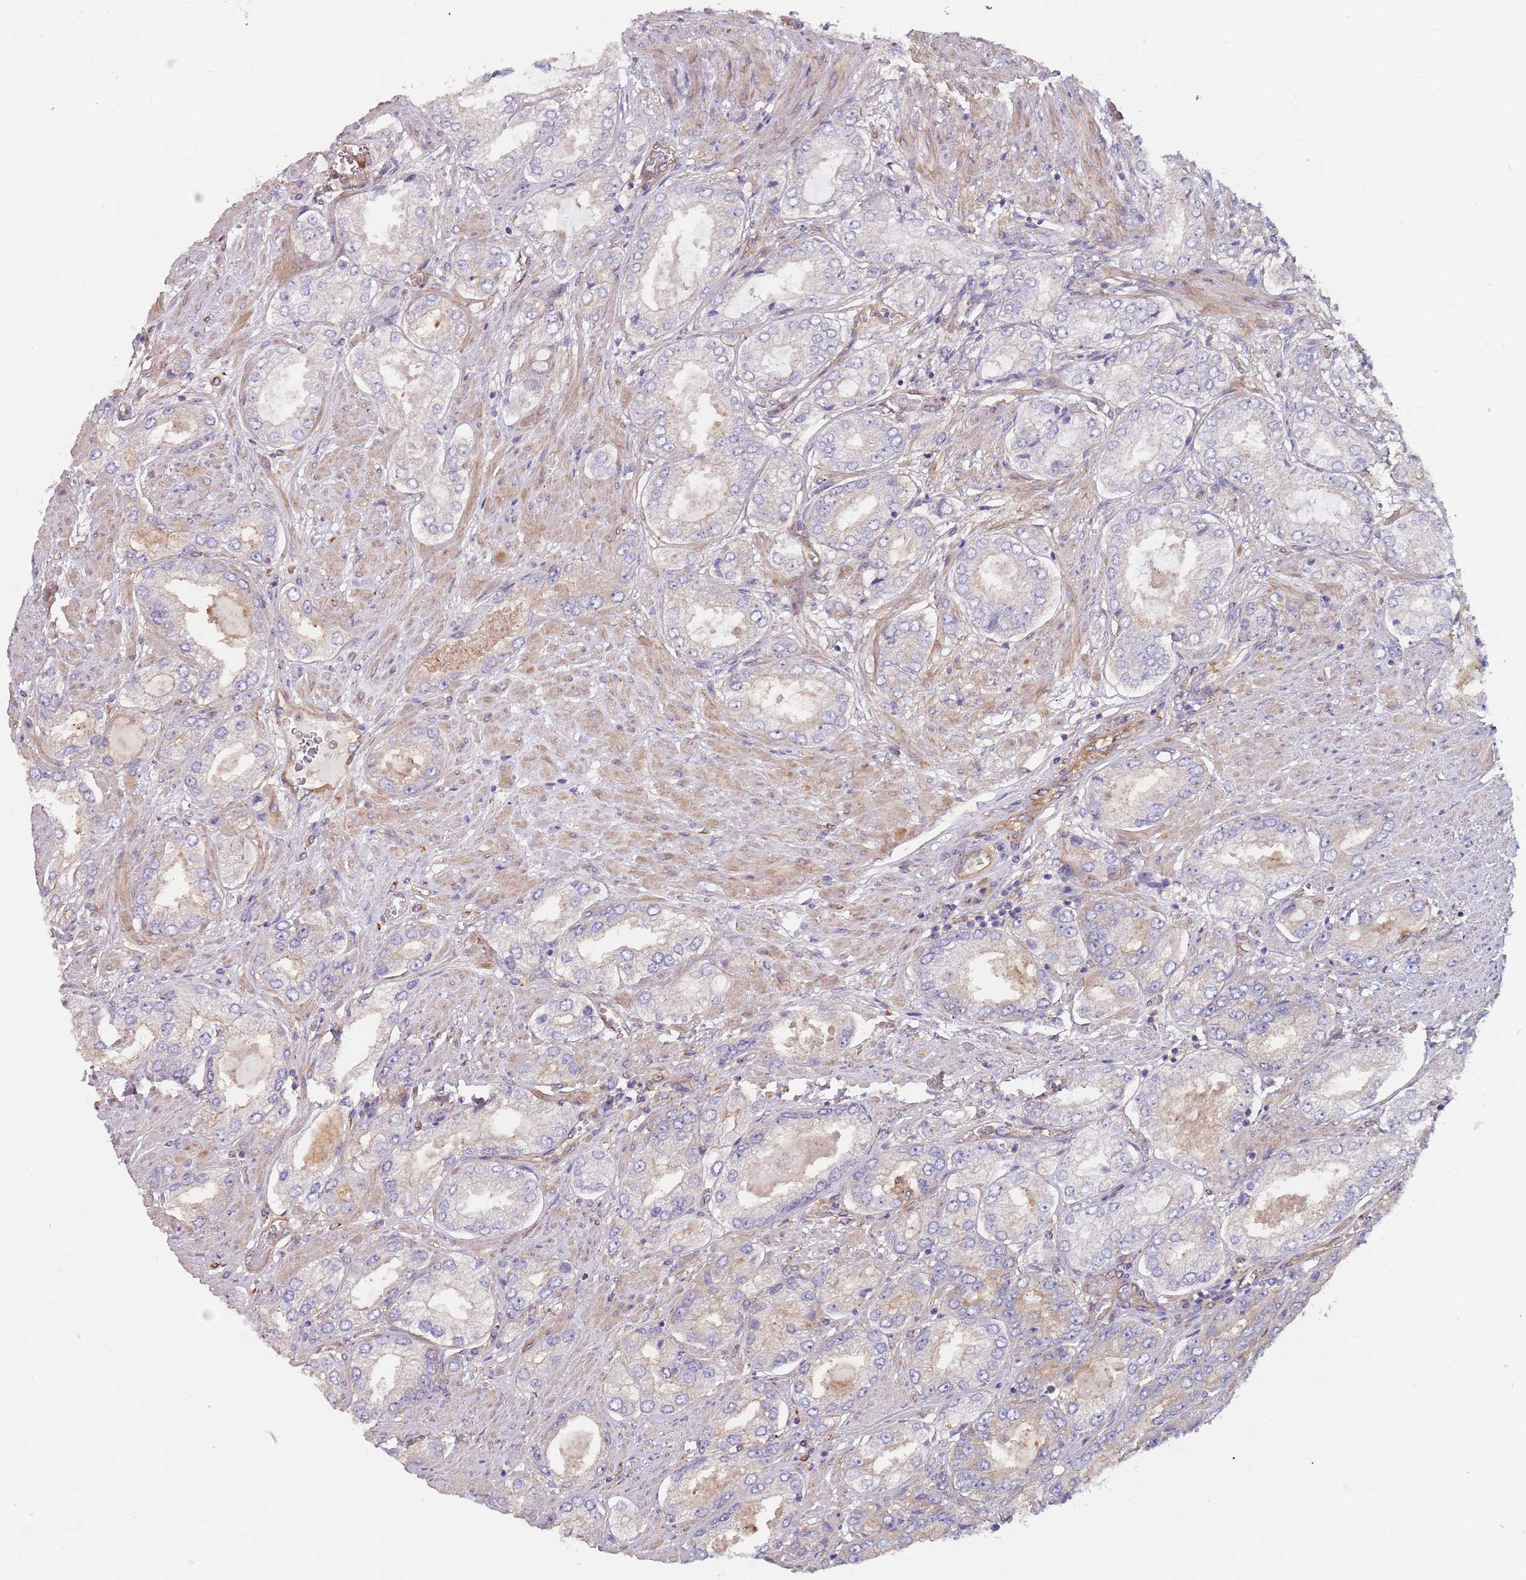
{"staining": {"intensity": "negative", "quantity": "none", "location": "none"}, "tissue": "prostate cancer", "cell_type": "Tumor cells", "image_type": "cancer", "snomed": [{"axis": "morphology", "description": "Adenocarcinoma, High grade"}, {"axis": "topography", "description": "Prostate"}], "caption": "This is an IHC histopathology image of human prostate cancer (adenocarcinoma (high-grade)). There is no positivity in tumor cells.", "gene": "SPDL1", "patient": {"sex": "male", "age": 68}}